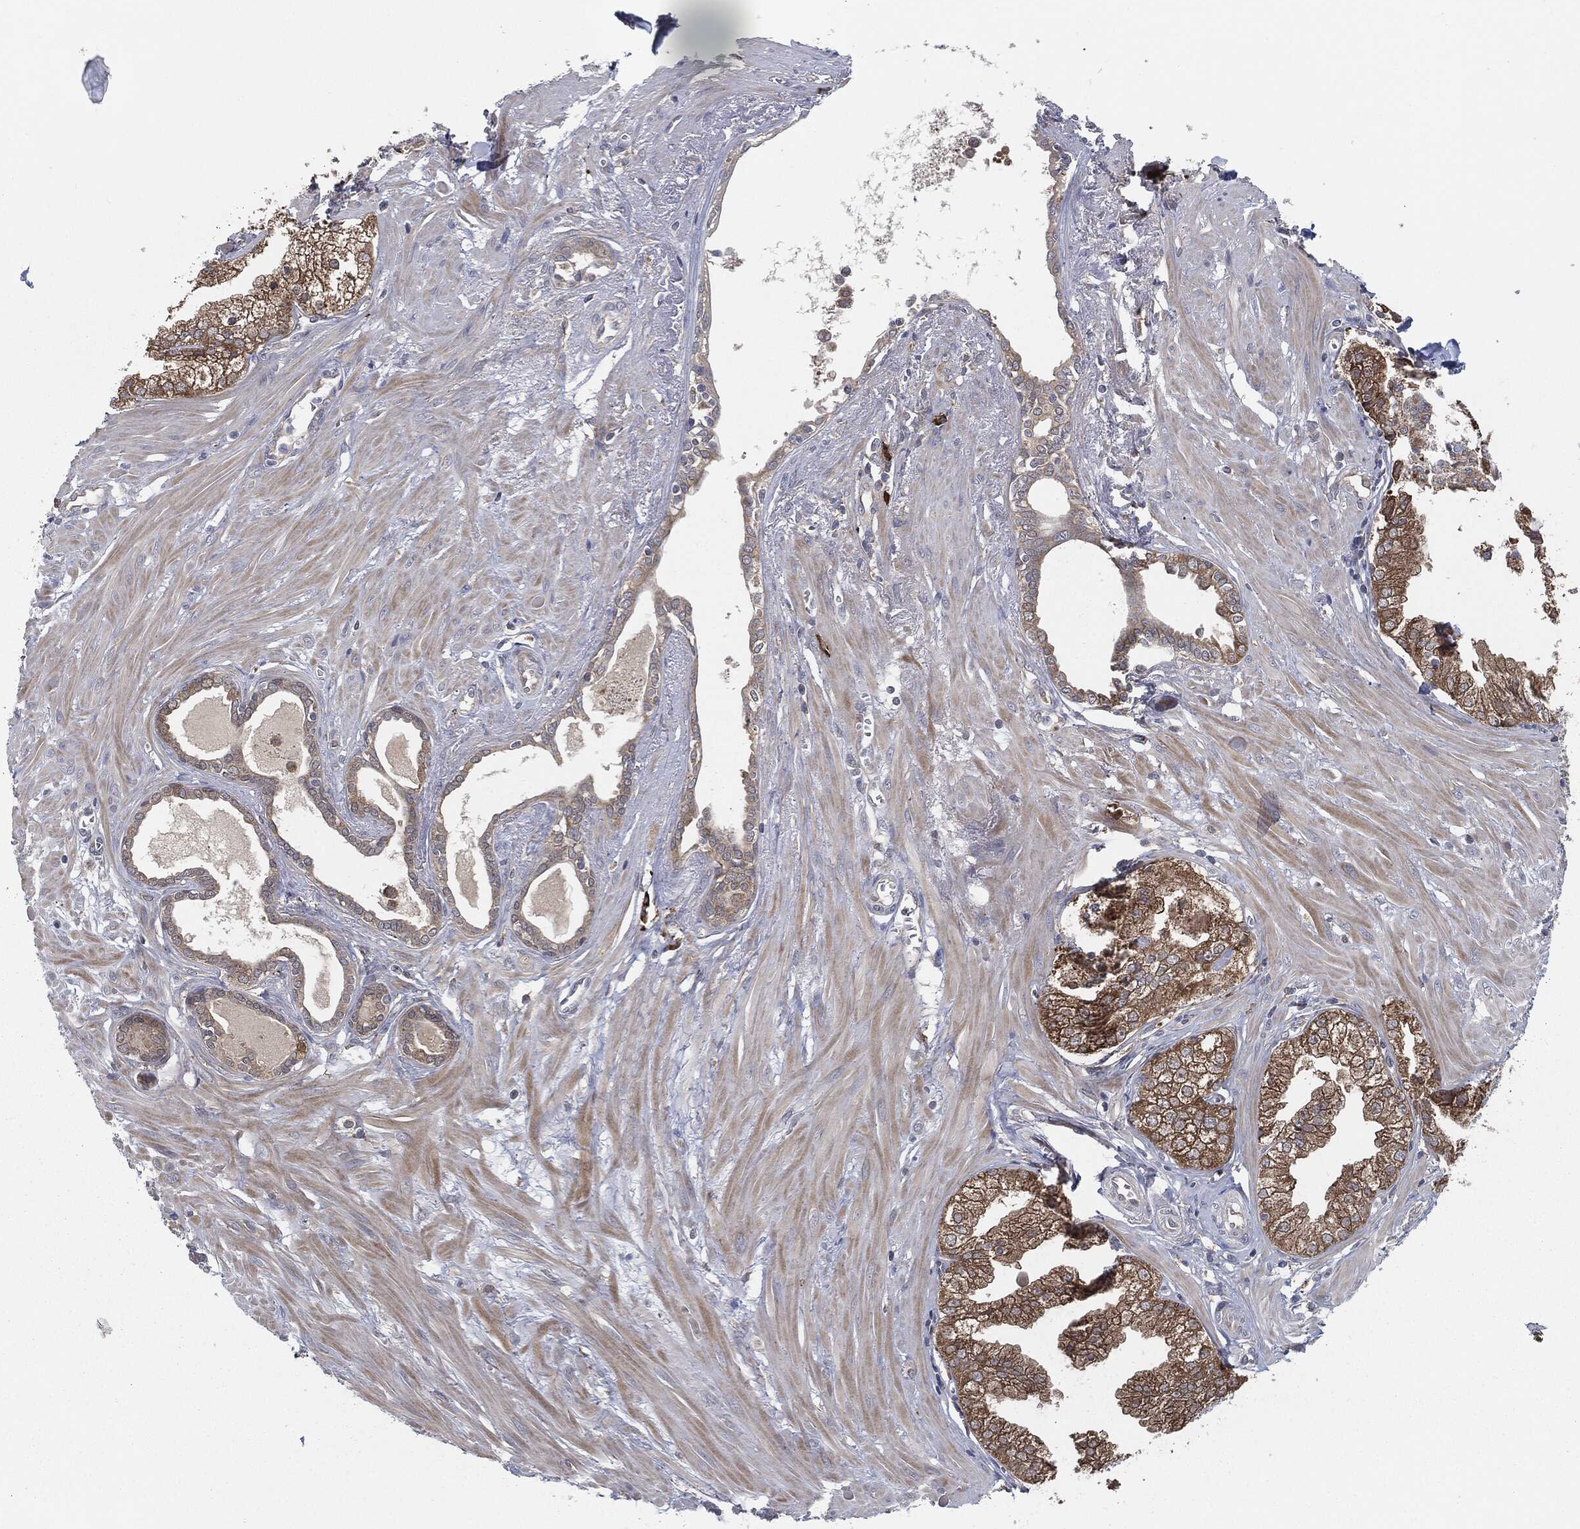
{"staining": {"intensity": "moderate", "quantity": ">75%", "location": "cytoplasmic/membranous"}, "tissue": "prostate cancer", "cell_type": "Tumor cells", "image_type": "cancer", "snomed": [{"axis": "morphology", "description": "Adenocarcinoma, NOS"}, {"axis": "topography", "description": "Prostate and seminal vesicle, NOS"}, {"axis": "topography", "description": "Prostate"}], "caption": "The photomicrograph reveals staining of adenocarcinoma (prostate), revealing moderate cytoplasmic/membranous protein expression (brown color) within tumor cells.", "gene": "PRDX4", "patient": {"sex": "male", "age": 79}}